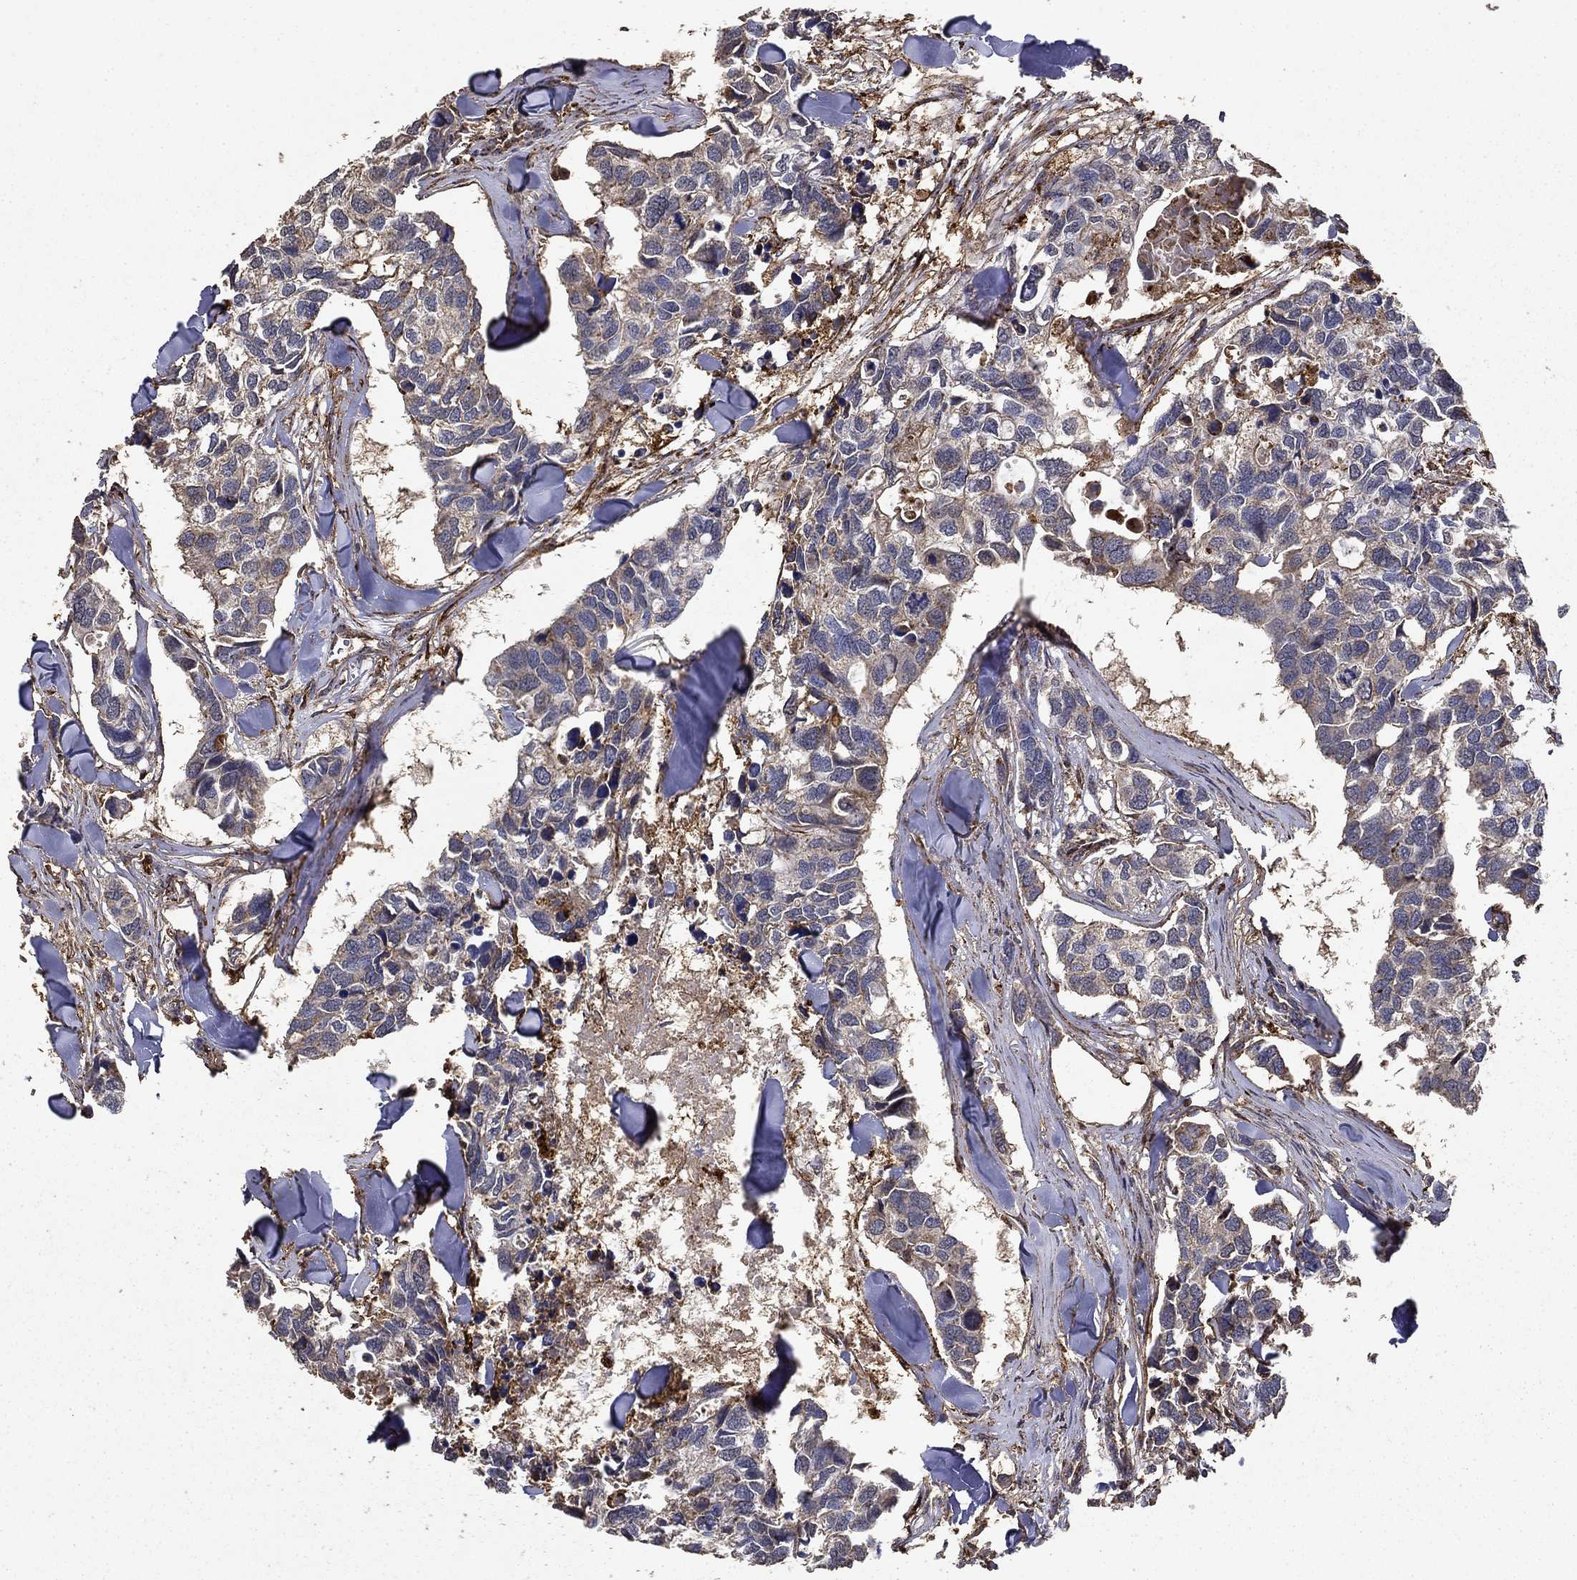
{"staining": {"intensity": "negative", "quantity": "none", "location": "none"}, "tissue": "breast cancer", "cell_type": "Tumor cells", "image_type": "cancer", "snomed": [{"axis": "morphology", "description": "Duct carcinoma"}, {"axis": "topography", "description": "Breast"}], "caption": "High magnification brightfield microscopy of breast cancer stained with DAB (brown) and counterstained with hematoxylin (blue): tumor cells show no significant positivity.", "gene": "IFRD1", "patient": {"sex": "female", "age": 83}}